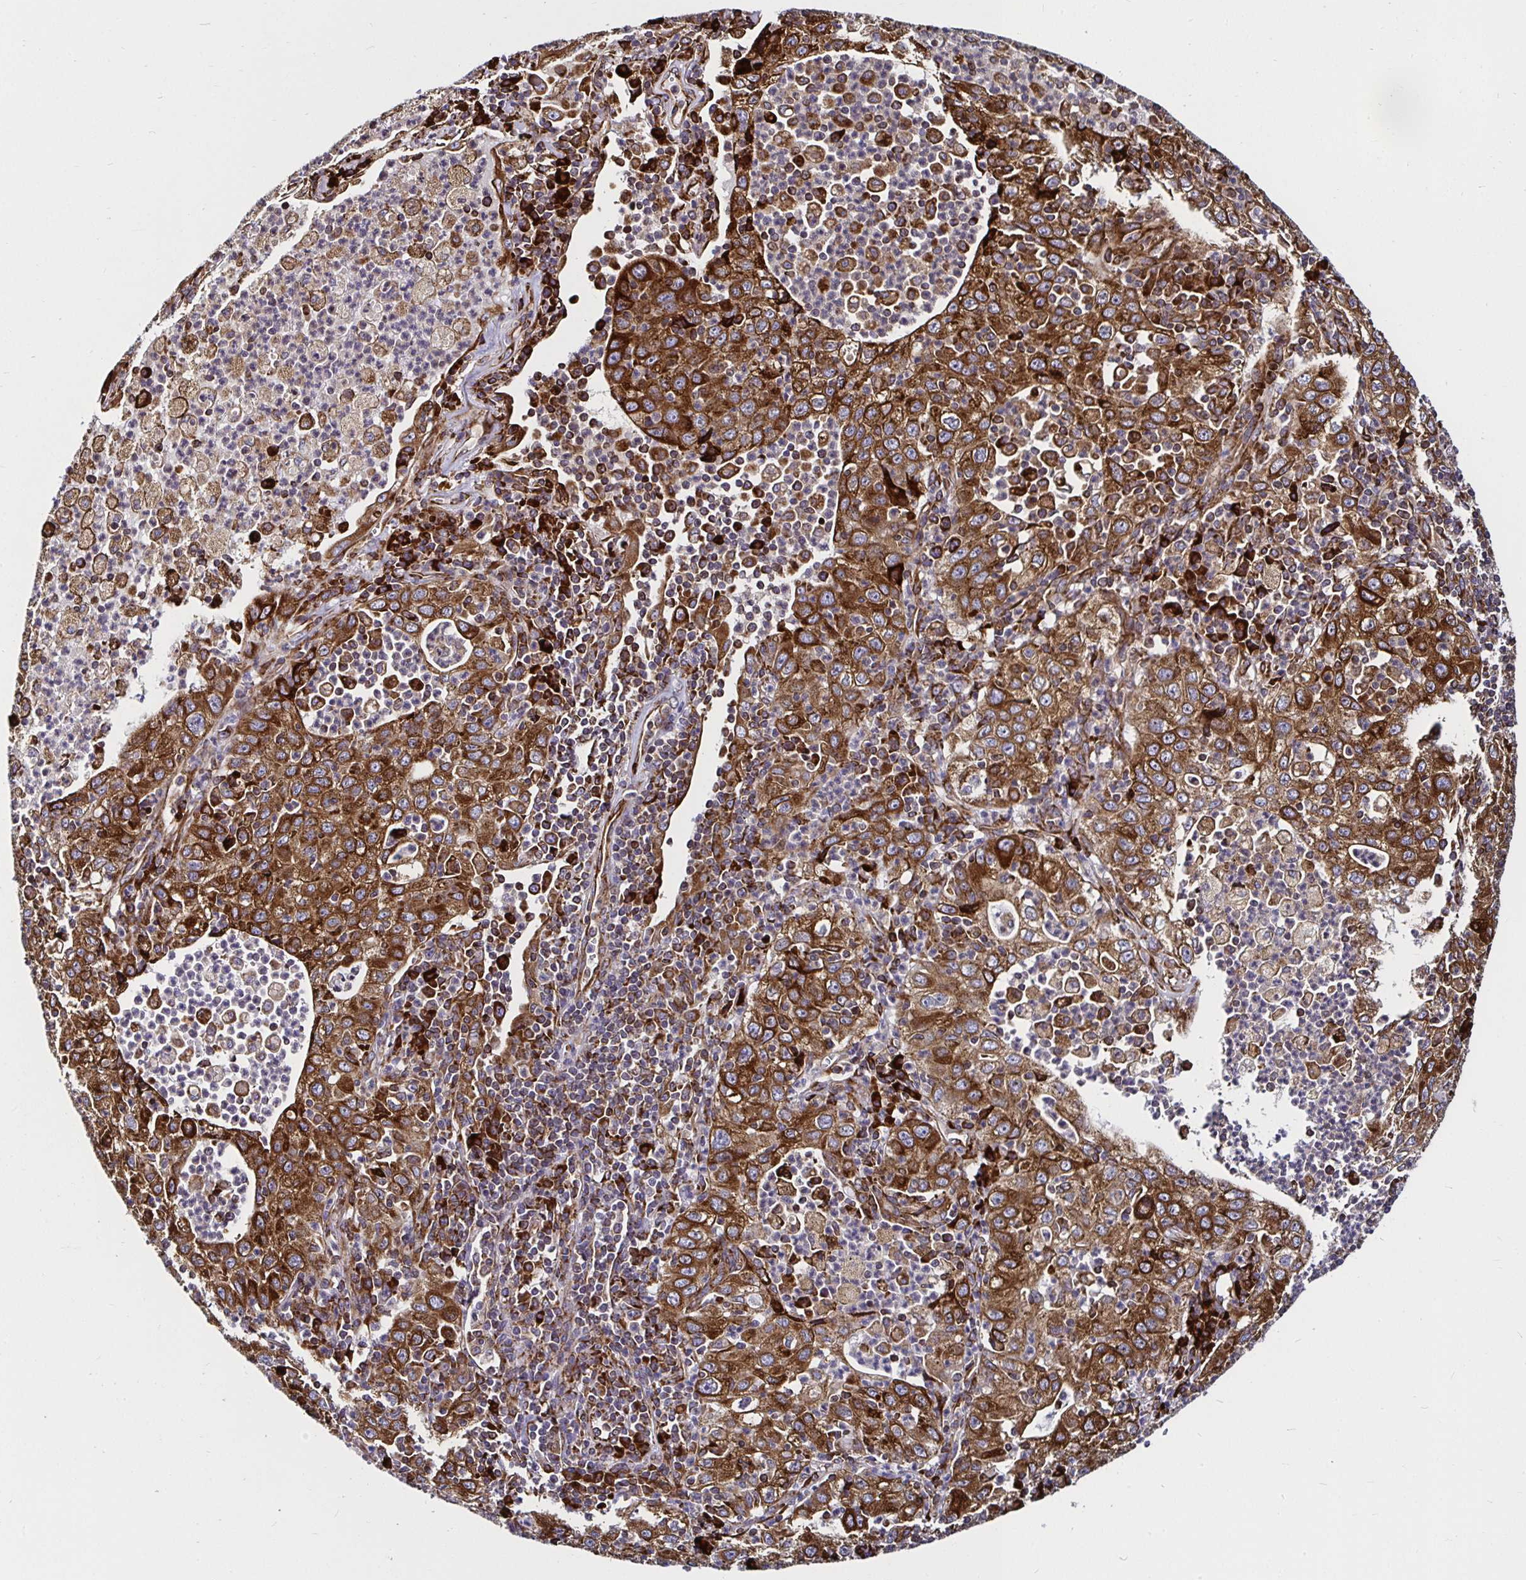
{"staining": {"intensity": "strong", "quantity": ">75%", "location": "cytoplasmic/membranous"}, "tissue": "lung cancer", "cell_type": "Tumor cells", "image_type": "cancer", "snomed": [{"axis": "morphology", "description": "Squamous cell carcinoma, NOS"}, {"axis": "topography", "description": "Lung"}], "caption": "Lung cancer (squamous cell carcinoma) stained with immunohistochemistry demonstrates strong cytoplasmic/membranous positivity in about >75% of tumor cells. Nuclei are stained in blue.", "gene": "SMYD3", "patient": {"sex": "male", "age": 71}}